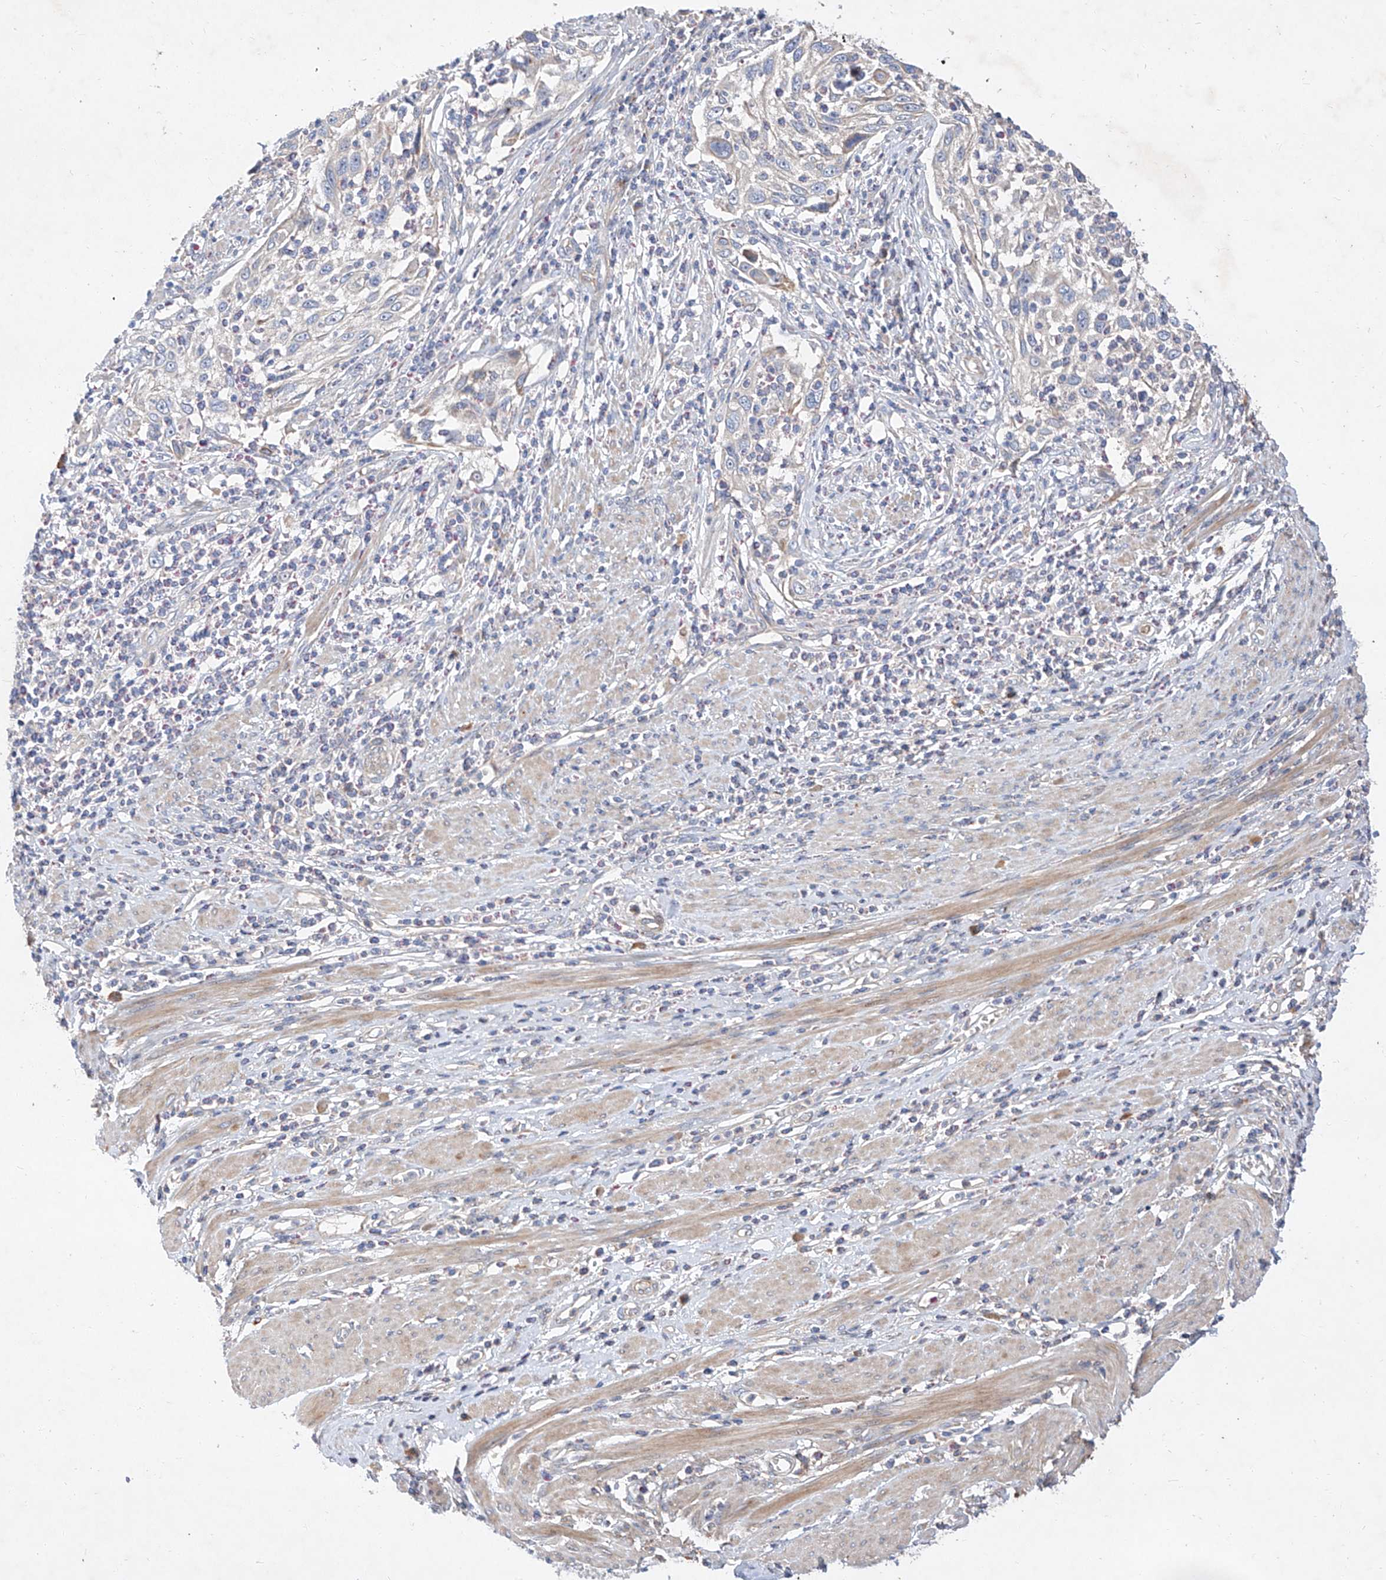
{"staining": {"intensity": "negative", "quantity": "none", "location": "none"}, "tissue": "cervical cancer", "cell_type": "Tumor cells", "image_type": "cancer", "snomed": [{"axis": "morphology", "description": "Squamous cell carcinoma, NOS"}, {"axis": "topography", "description": "Cervix"}], "caption": "A micrograph of squamous cell carcinoma (cervical) stained for a protein displays no brown staining in tumor cells.", "gene": "DIRAS3", "patient": {"sex": "female", "age": 70}}